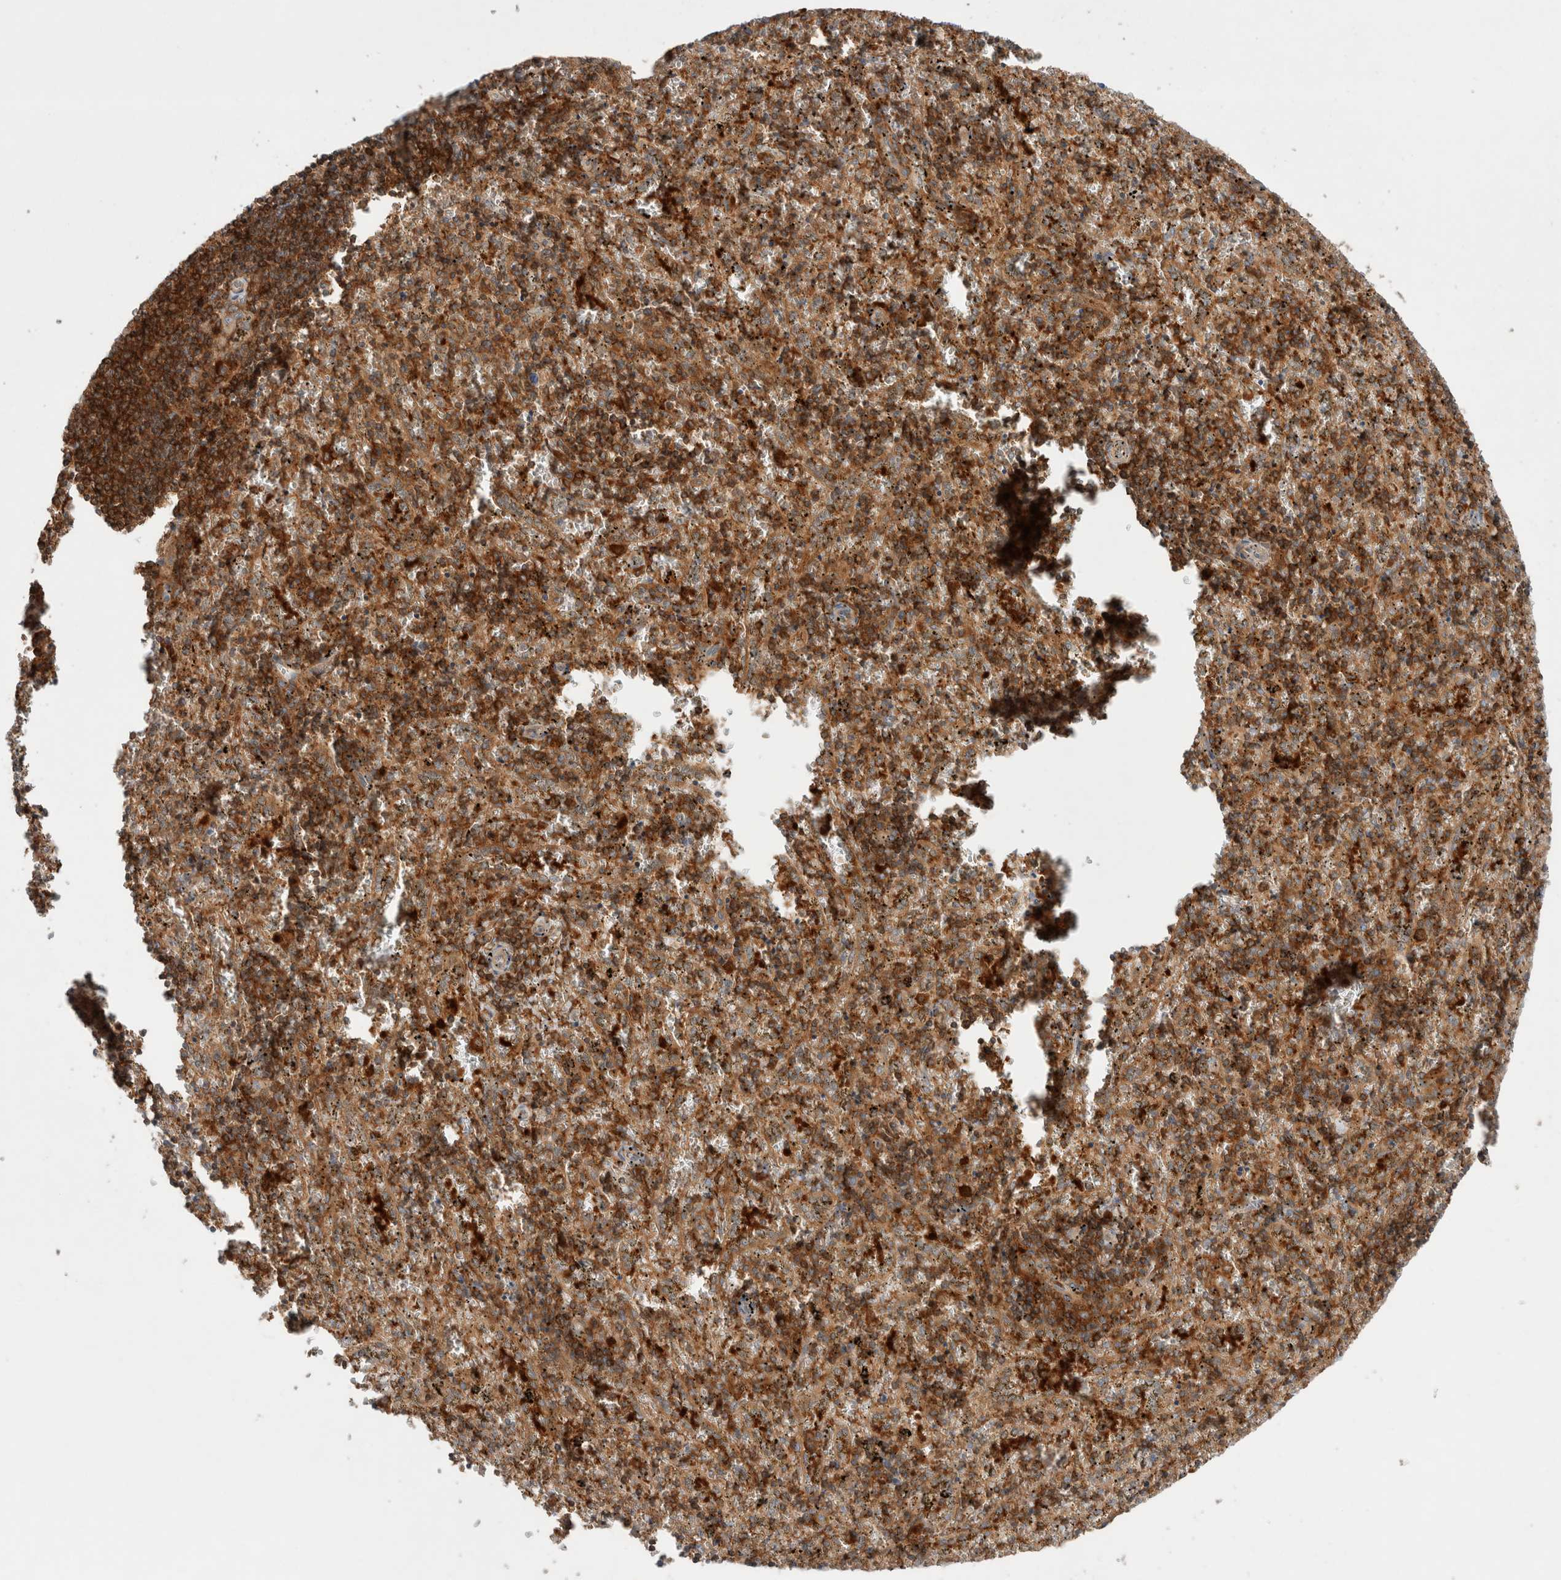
{"staining": {"intensity": "moderate", "quantity": ">75%", "location": "cytoplasmic/membranous"}, "tissue": "spleen", "cell_type": "Cells in red pulp", "image_type": "normal", "snomed": [{"axis": "morphology", "description": "Normal tissue, NOS"}, {"axis": "topography", "description": "Spleen"}], "caption": "High-power microscopy captured an immunohistochemistry (IHC) photomicrograph of benign spleen, revealing moderate cytoplasmic/membranous expression in about >75% of cells in red pulp.", "gene": "KLHL14", "patient": {"sex": "male", "age": 11}}